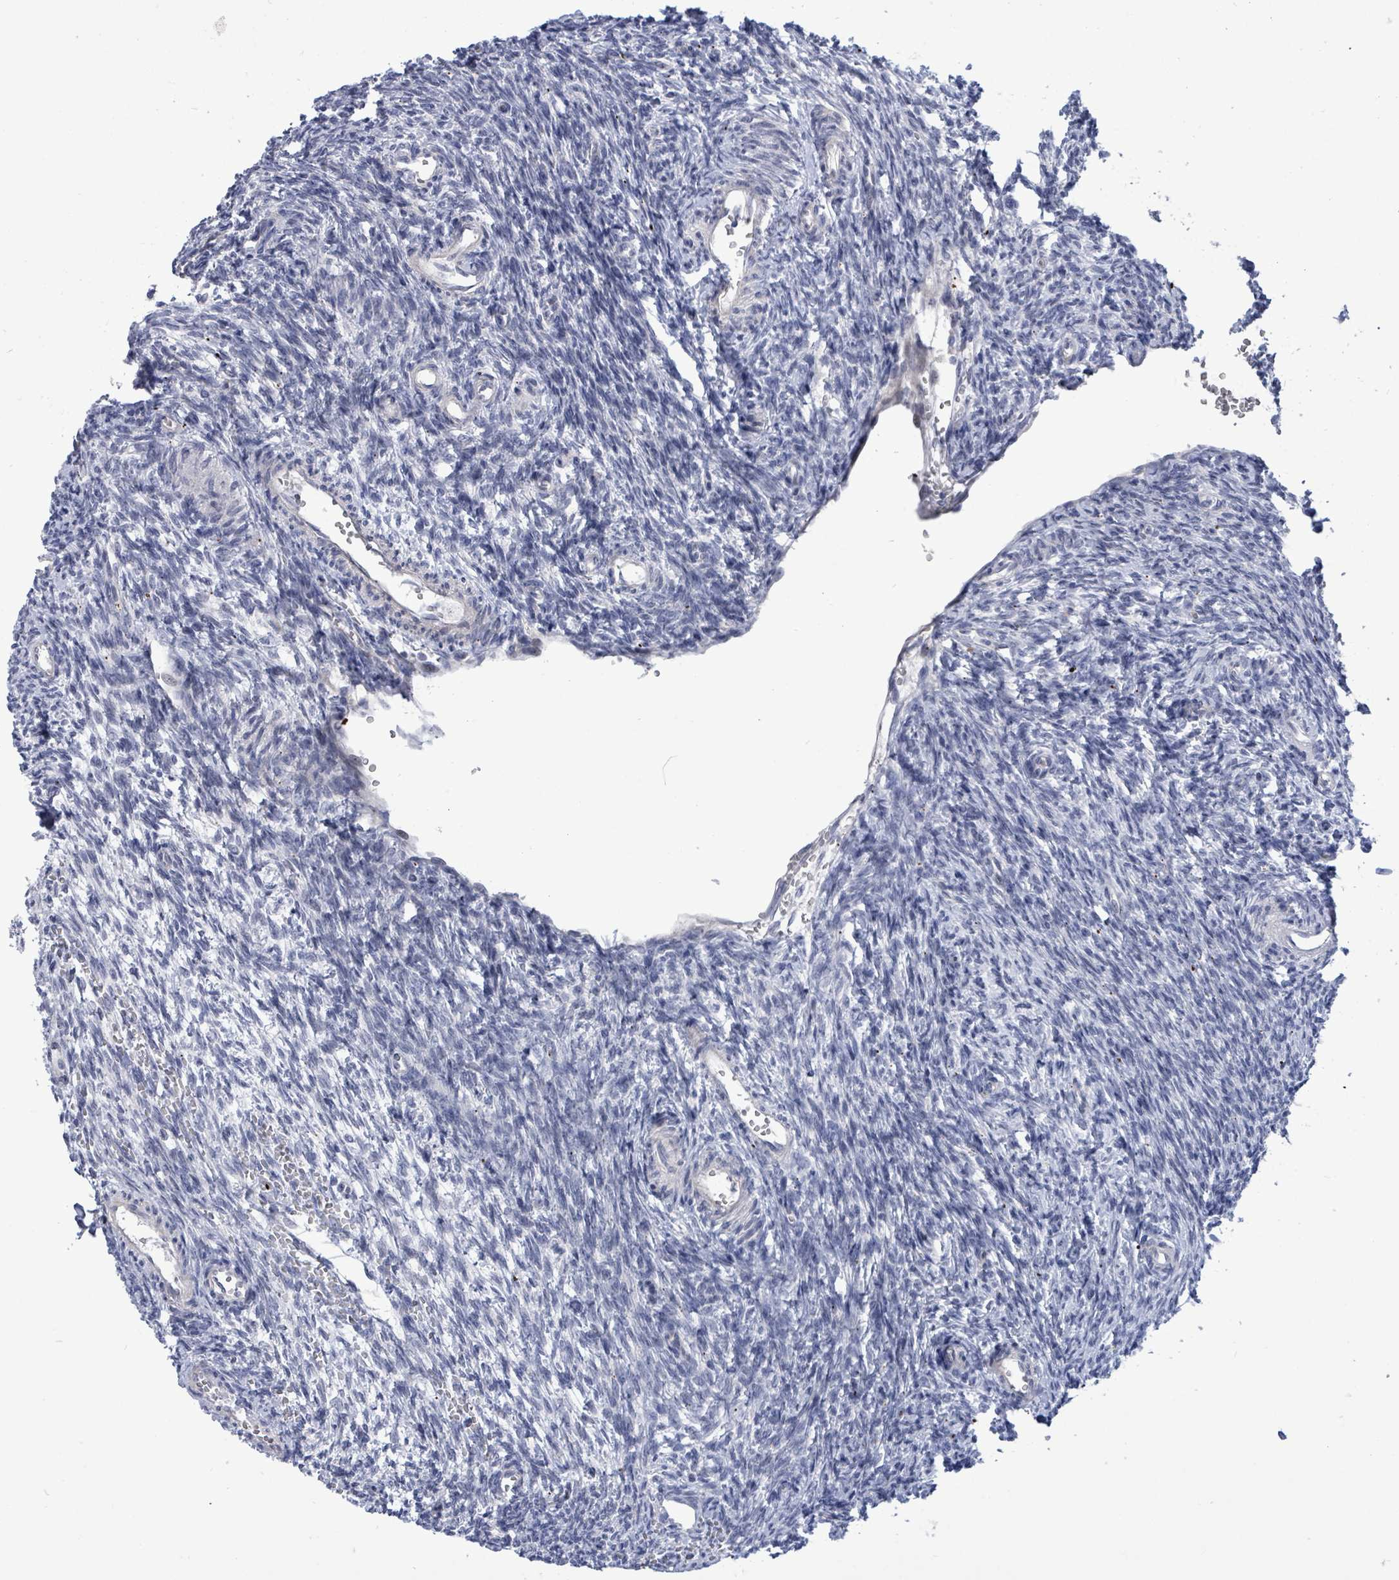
{"staining": {"intensity": "negative", "quantity": "none", "location": "none"}, "tissue": "ovary", "cell_type": "Ovarian stroma cells", "image_type": "normal", "snomed": [{"axis": "morphology", "description": "Normal tissue, NOS"}, {"axis": "topography", "description": "Ovary"}], "caption": "An immunohistochemistry photomicrograph of benign ovary is shown. There is no staining in ovarian stroma cells of ovary. (DAB immunohistochemistry (IHC) visualized using brightfield microscopy, high magnification).", "gene": "CT45A10", "patient": {"sex": "female", "age": 39}}